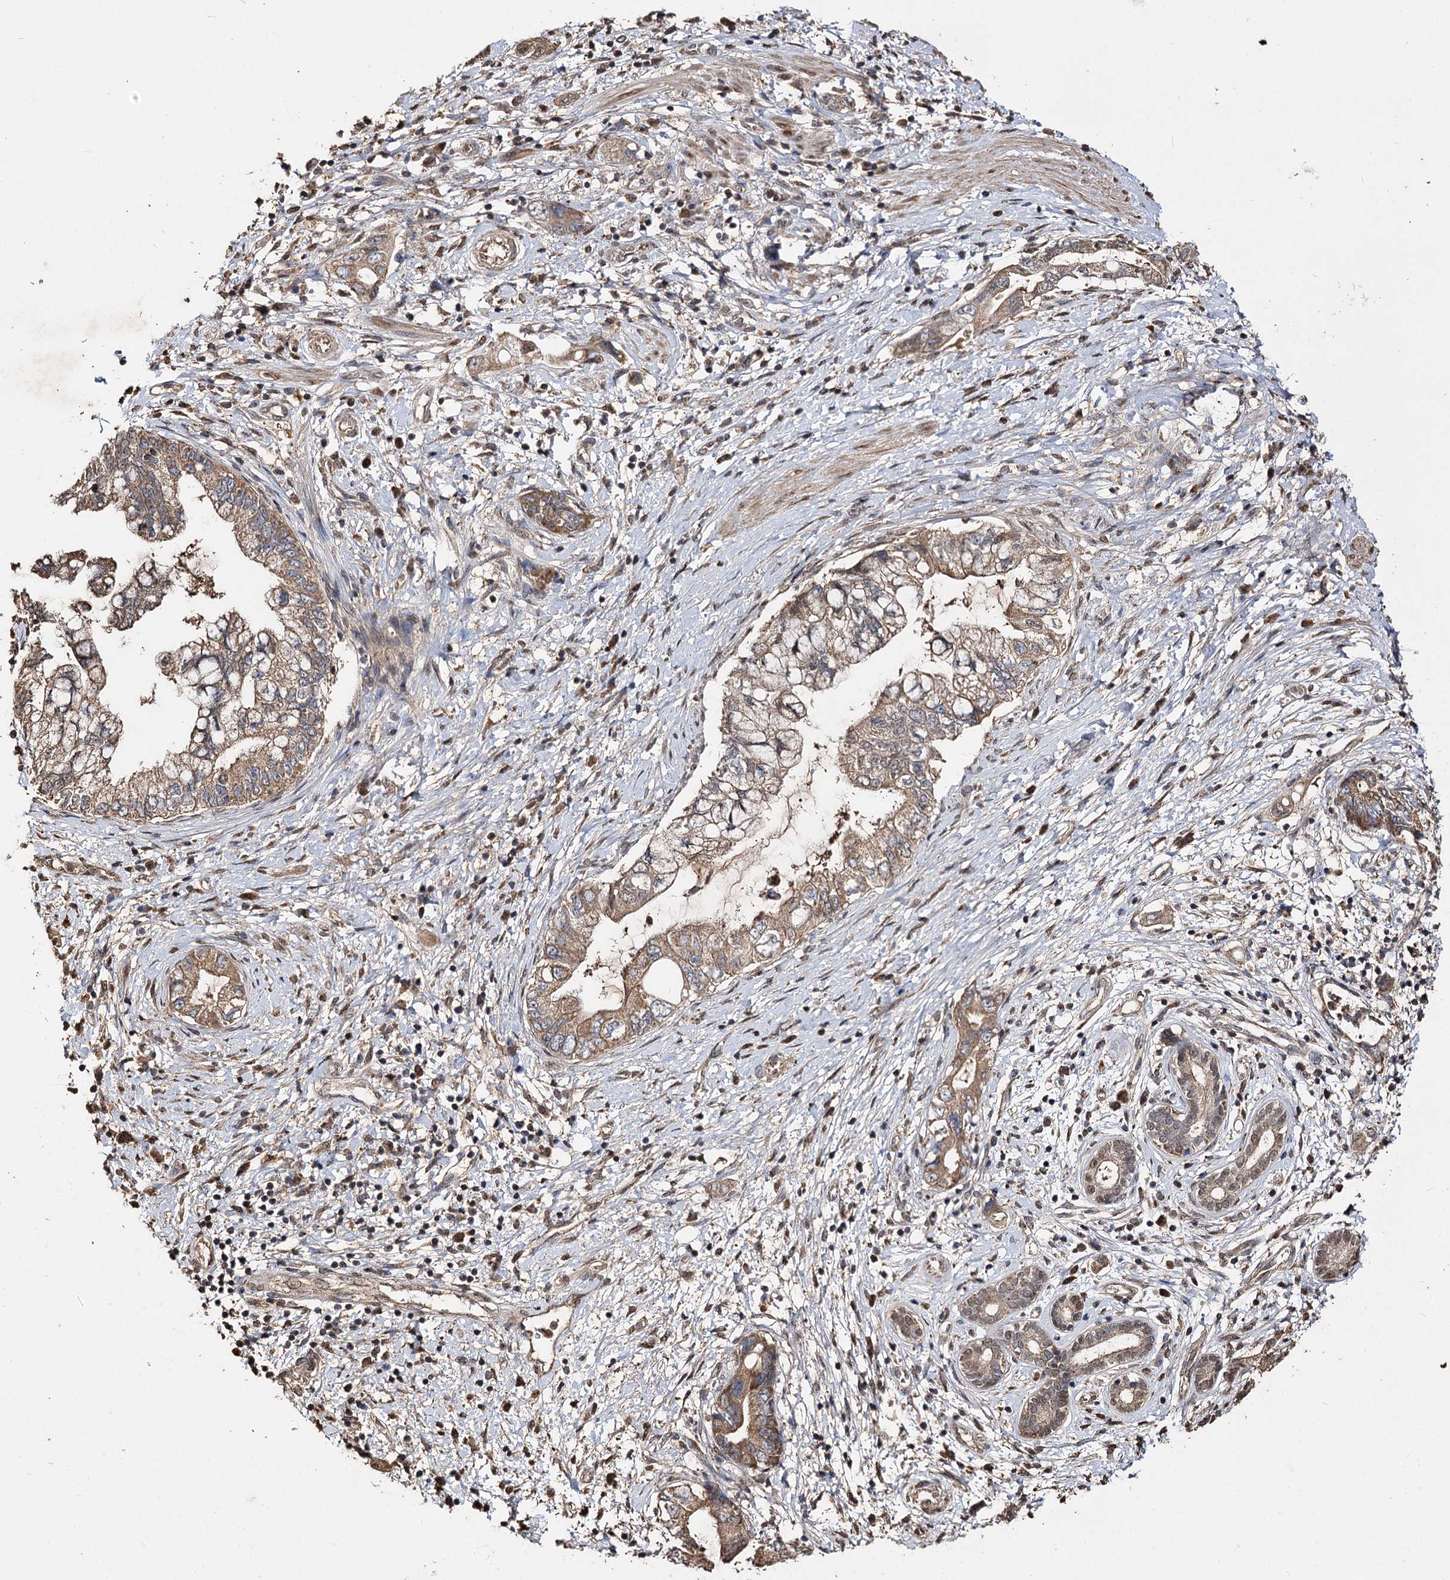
{"staining": {"intensity": "moderate", "quantity": ">75%", "location": "cytoplasmic/membranous"}, "tissue": "pancreatic cancer", "cell_type": "Tumor cells", "image_type": "cancer", "snomed": [{"axis": "morphology", "description": "Adenocarcinoma, NOS"}, {"axis": "topography", "description": "Pancreas"}], "caption": "Immunohistochemistry micrograph of neoplastic tissue: human adenocarcinoma (pancreatic) stained using IHC shows medium levels of moderate protein expression localized specifically in the cytoplasmic/membranous of tumor cells, appearing as a cytoplasmic/membranous brown color.", "gene": "ARL13A", "patient": {"sex": "female", "age": 73}}